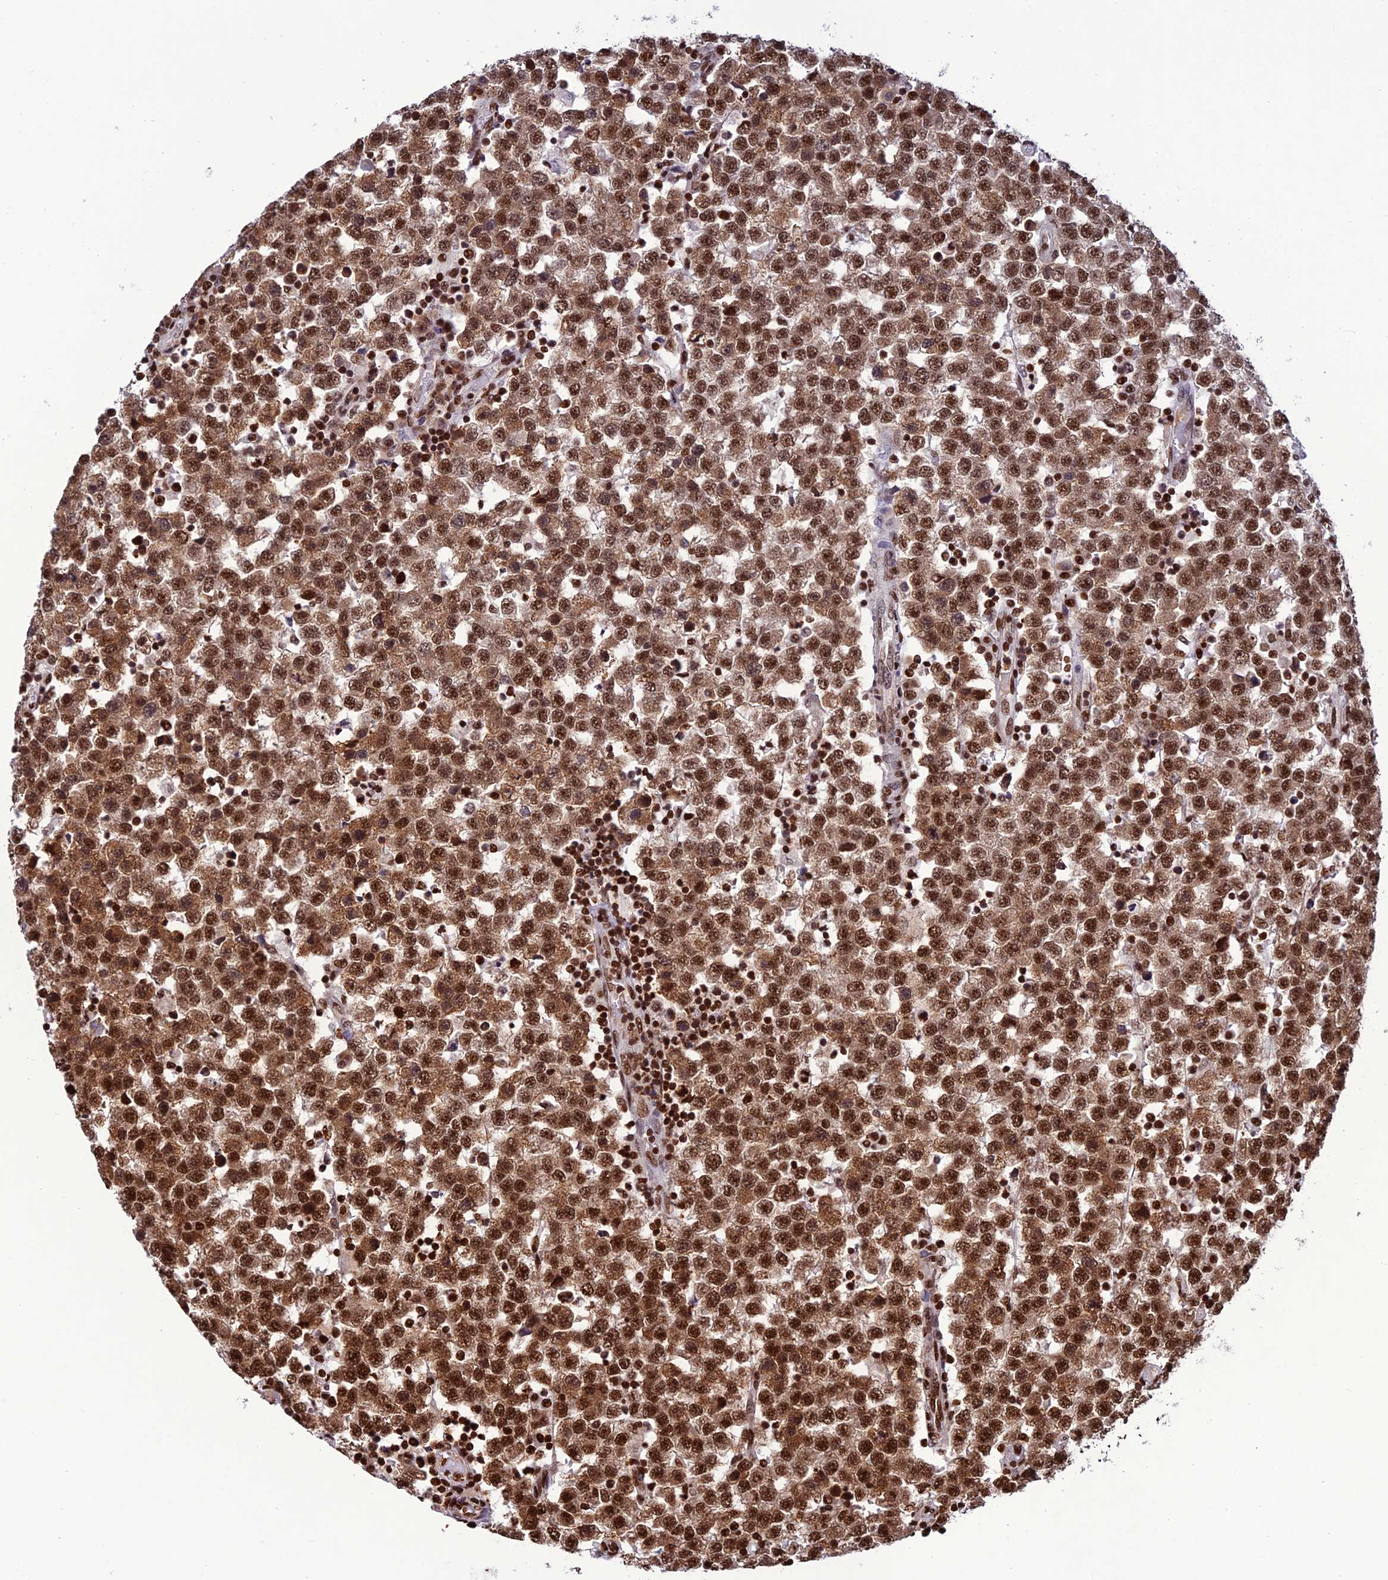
{"staining": {"intensity": "strong", "quantity": ">75%", "location": "cytoplasmic/membranous,nuclear"}, "tissue": "testis cancer", "cell_type": "Tumor cells", "image_type": "cancer", "snomed": [{"axis": "morphology", "description": "Seminoma, NOS"}, {"axis": "topography", "description": "Testis"}], "caption": "Strong cytoplasmic/membranous and nuclear positivity is seen in approximately >75% of tumor cells in testis cancer (seminoma).", "gene": "INO80E", "patient": {"sex": "male", "age": 34}}